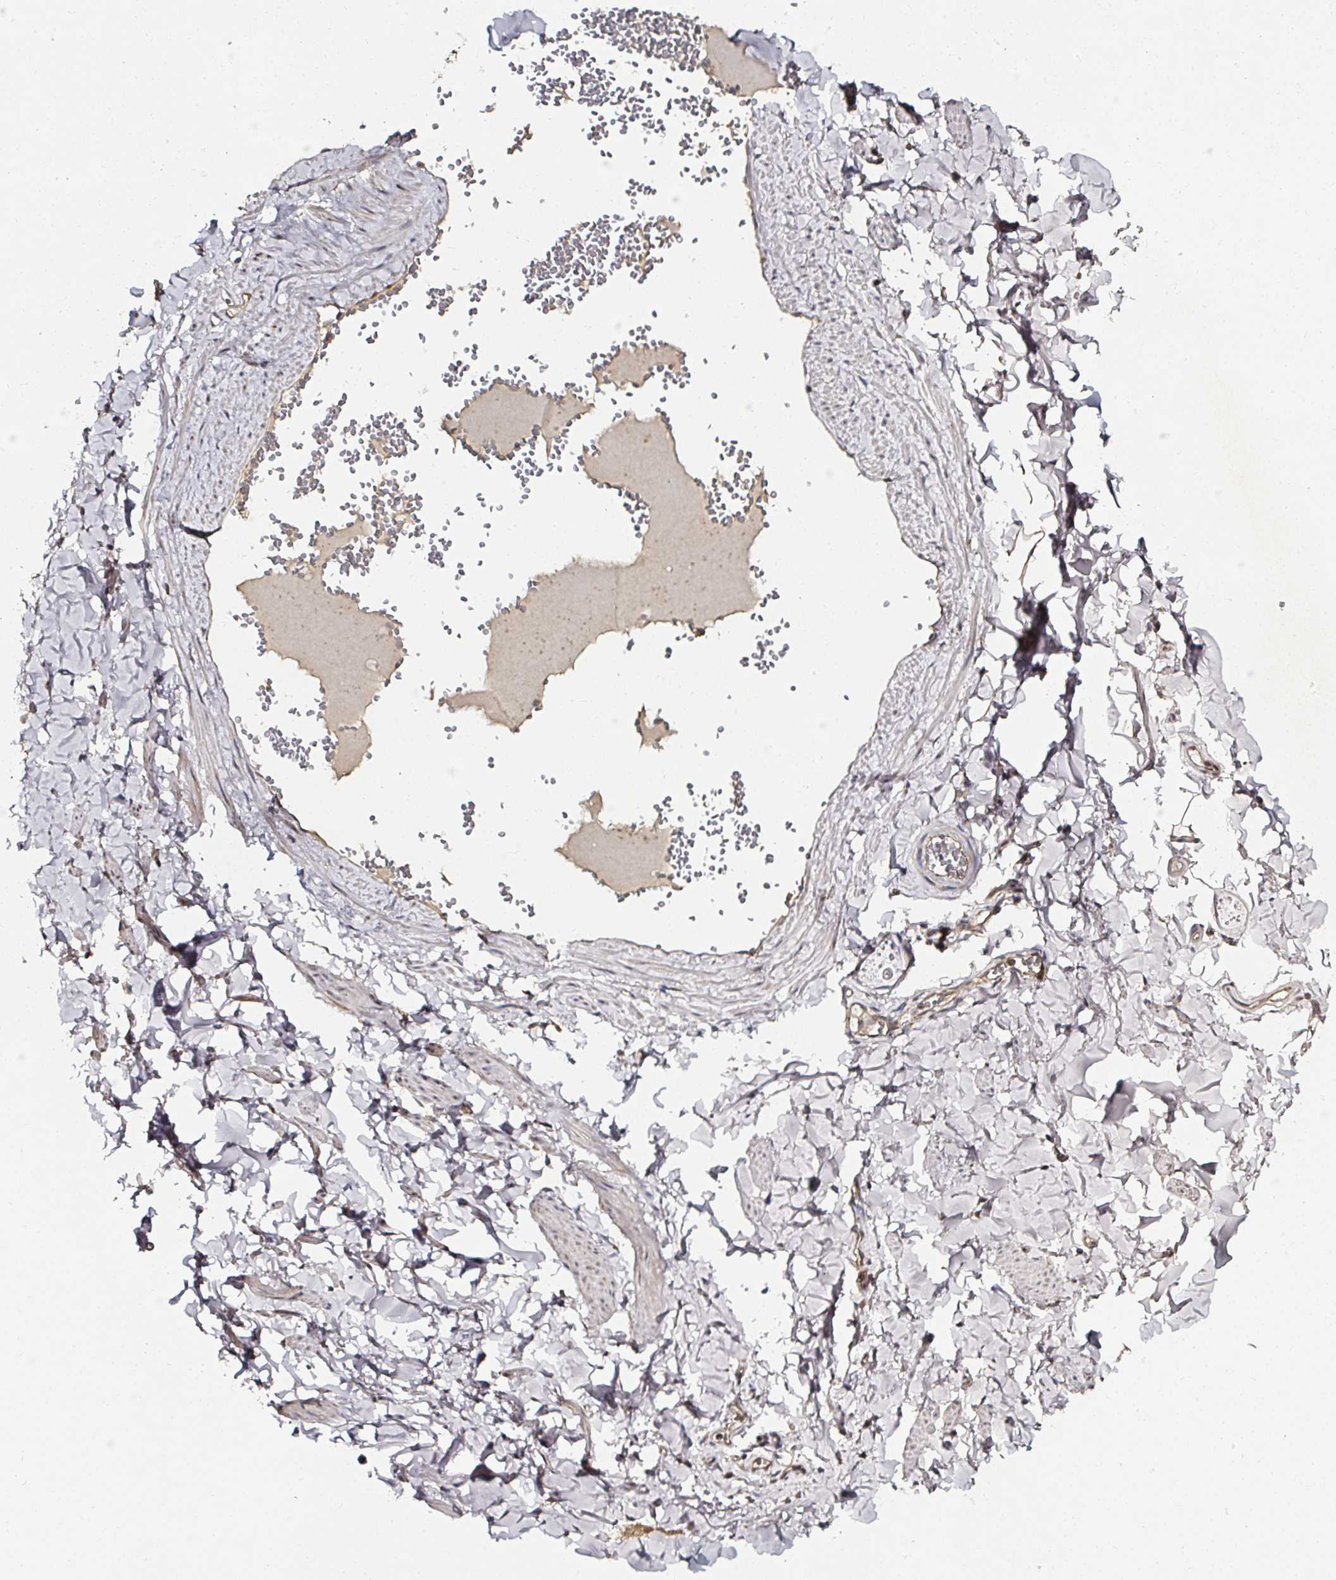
{"staining": {"intensity": "weak", "quantity": ">75%", "location": "cytoplasmic/membranous"}, "tissue": "adipose tissue", "cell_type": "Adipocytes", "image_type": "normal", "snomed": [{"axis": "morphology", "description": "Normal tissue, NOS"}, {"axis": "topography", "description": "Vulva"}, {"axis": "topography", "description": "Peripheral nerve tissue"}], "caption": "Immunohistochemistry (IHC) staining of normal adipose tissue, which displays low levels of weak cytoplasmic/membranous expression in about >75% of adipocytes indicating weak cytoplasmic/membranous protein expression. The staining was performed using DAB (3,3'-diaminobenzidine) (brown) for protein detection and nuclei were counterstained in hematoxylin (blue).", "gene": "ATAD3A", "patient": {"sex": "female", "age": 66}}